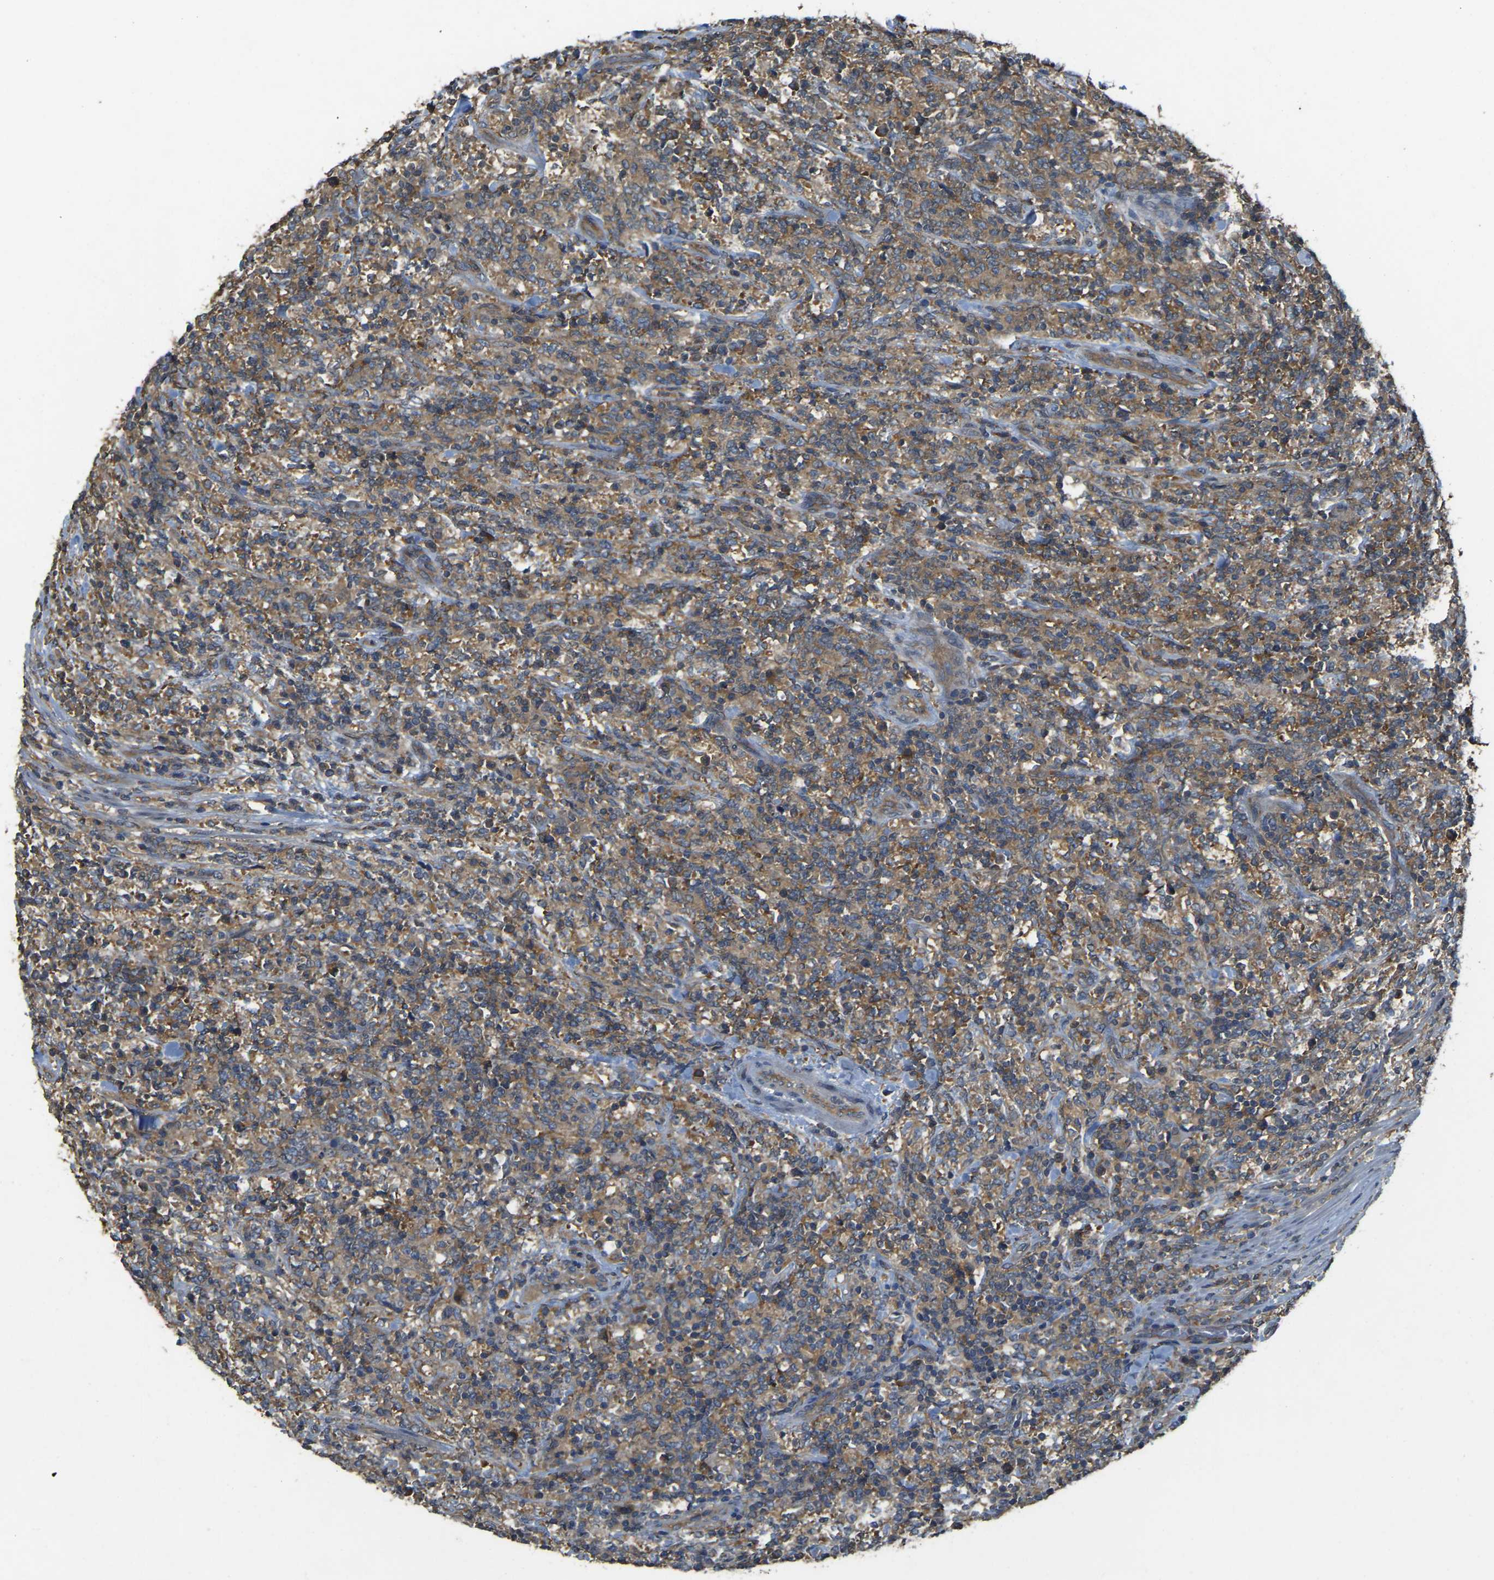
{"staining": {"intensity": "moderate", "quantity": ">75%", "location": "cytoplasmic/membranous"}, "tissue": "lymphoma", "cell_type": "Tumor cells", "image_type": "cancer", "snomed": [{"axis": "morphology", "description": "Malignant lymphoma, non-Hodgkin's type, High grade"}, {"axis": "topography", "description": "Soft tissue"}], "caption": "High-power microscopy captured an immunohistochemistry (IHC) photomicrograph of high-grade malignant lymphoma, non-Hodgkin's type, revealing moderate cytoplasmic/membranous positivity in about >75% of tumor cells. Nuclei are stained in blue.", "gene": "AIMP1", "patient": {"sex": "male", "age": 18}}